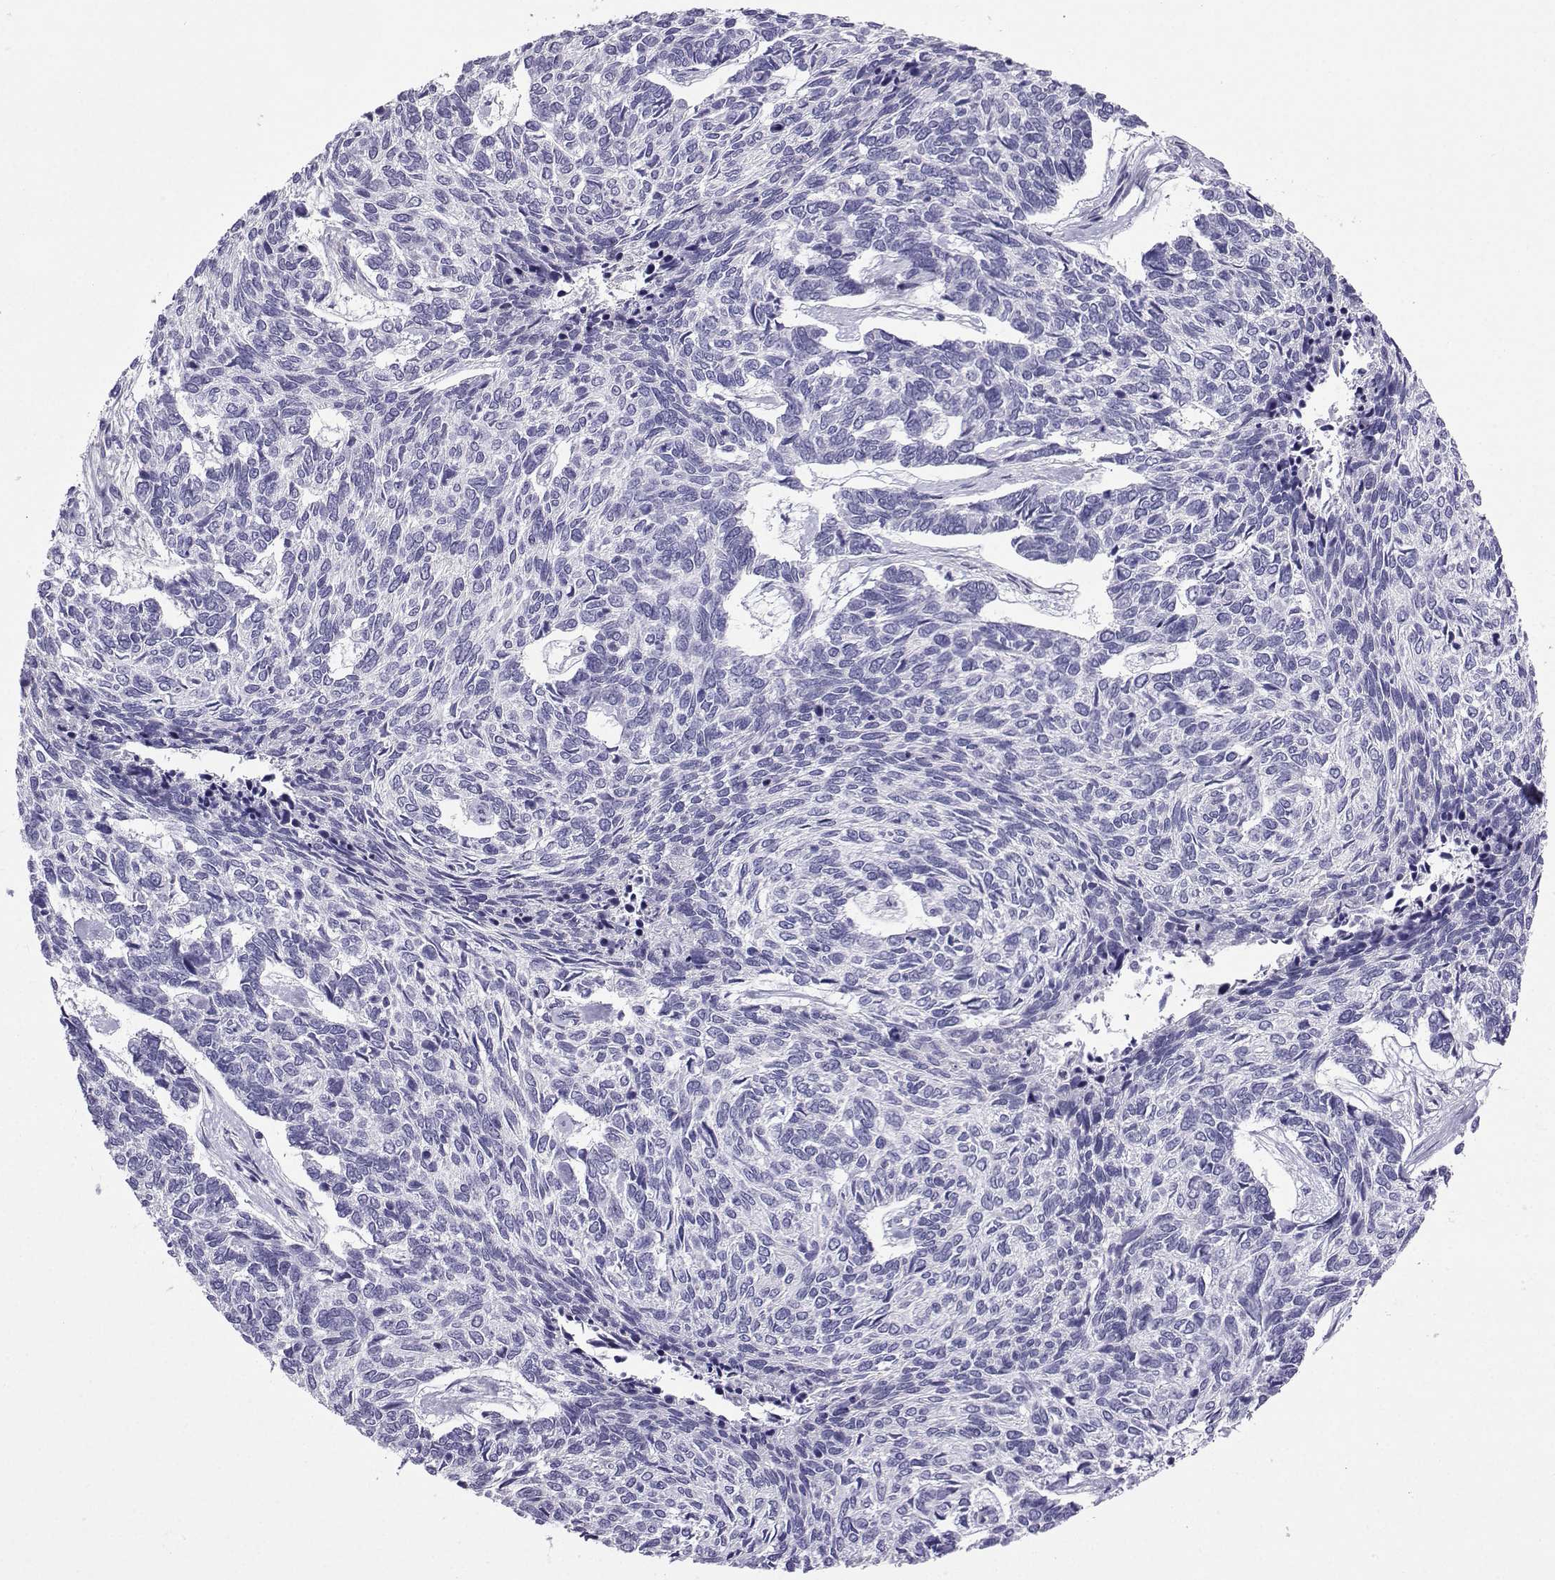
{"staining": {"intensity": "negative", "quantity": "none", "location": "none"}, "tissue": "skin cancer", "cell_type": "Tumor cells", "image_type": "cancer", "snomed": [{"axis": "morphology", "description": "Basal cell carcinoma"}, {"axis": "topography", "description": "Skin"}], "caption": "A high-resolution histopathology image shows immunohistochemistry (IHC) staining of skin cancer (basal cell carcinoma), which shows no significant staining in tumor cells.", "gene": "FBXO24", "patient": {"sex": "female", "age": 65}}